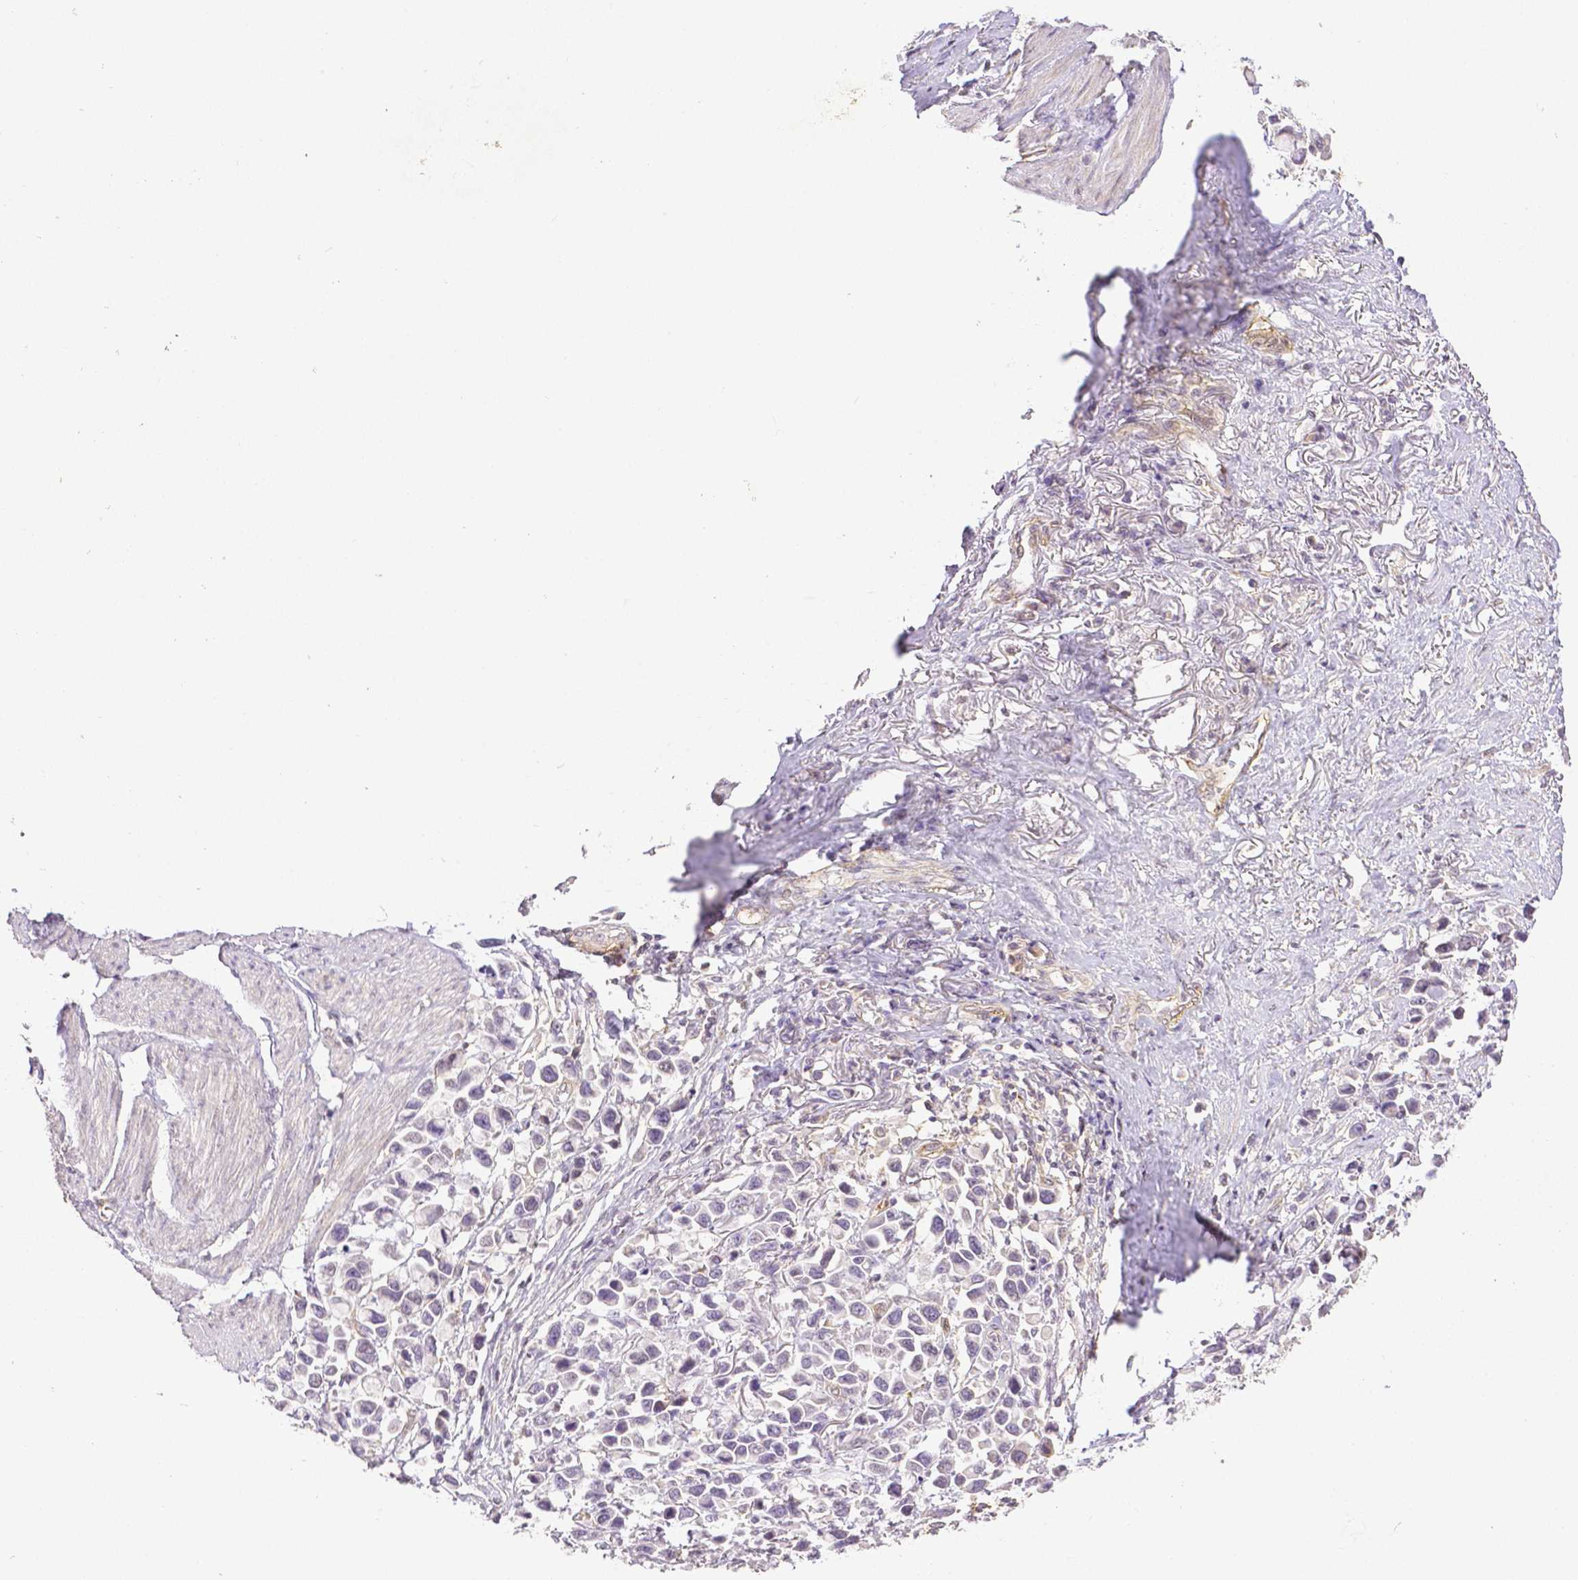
{"staining": {"intensity": "negative", "quantity": "none", "location": "none"}, "tissue": "stomach cancer", "cell_type": "Tumor cells", "image_type": "cancer", "snomed": [{"axis": "morphology", "description": "Adenocarcinoma, NOS"}, {"axis": "topography", "description": "Stomach"}], "caption": "This image is of stomach cancer (adenocarcinoma) stained with immunohistochemistry (IHC) to label a protein in brown with the nuclei are counter-stained blue. There is no expression in tumor cells. (Immunohistochemistry, brightfield microscopy, high magnification).", "gene": "THY1", "patient": {"sex": "female", "age": 81}}